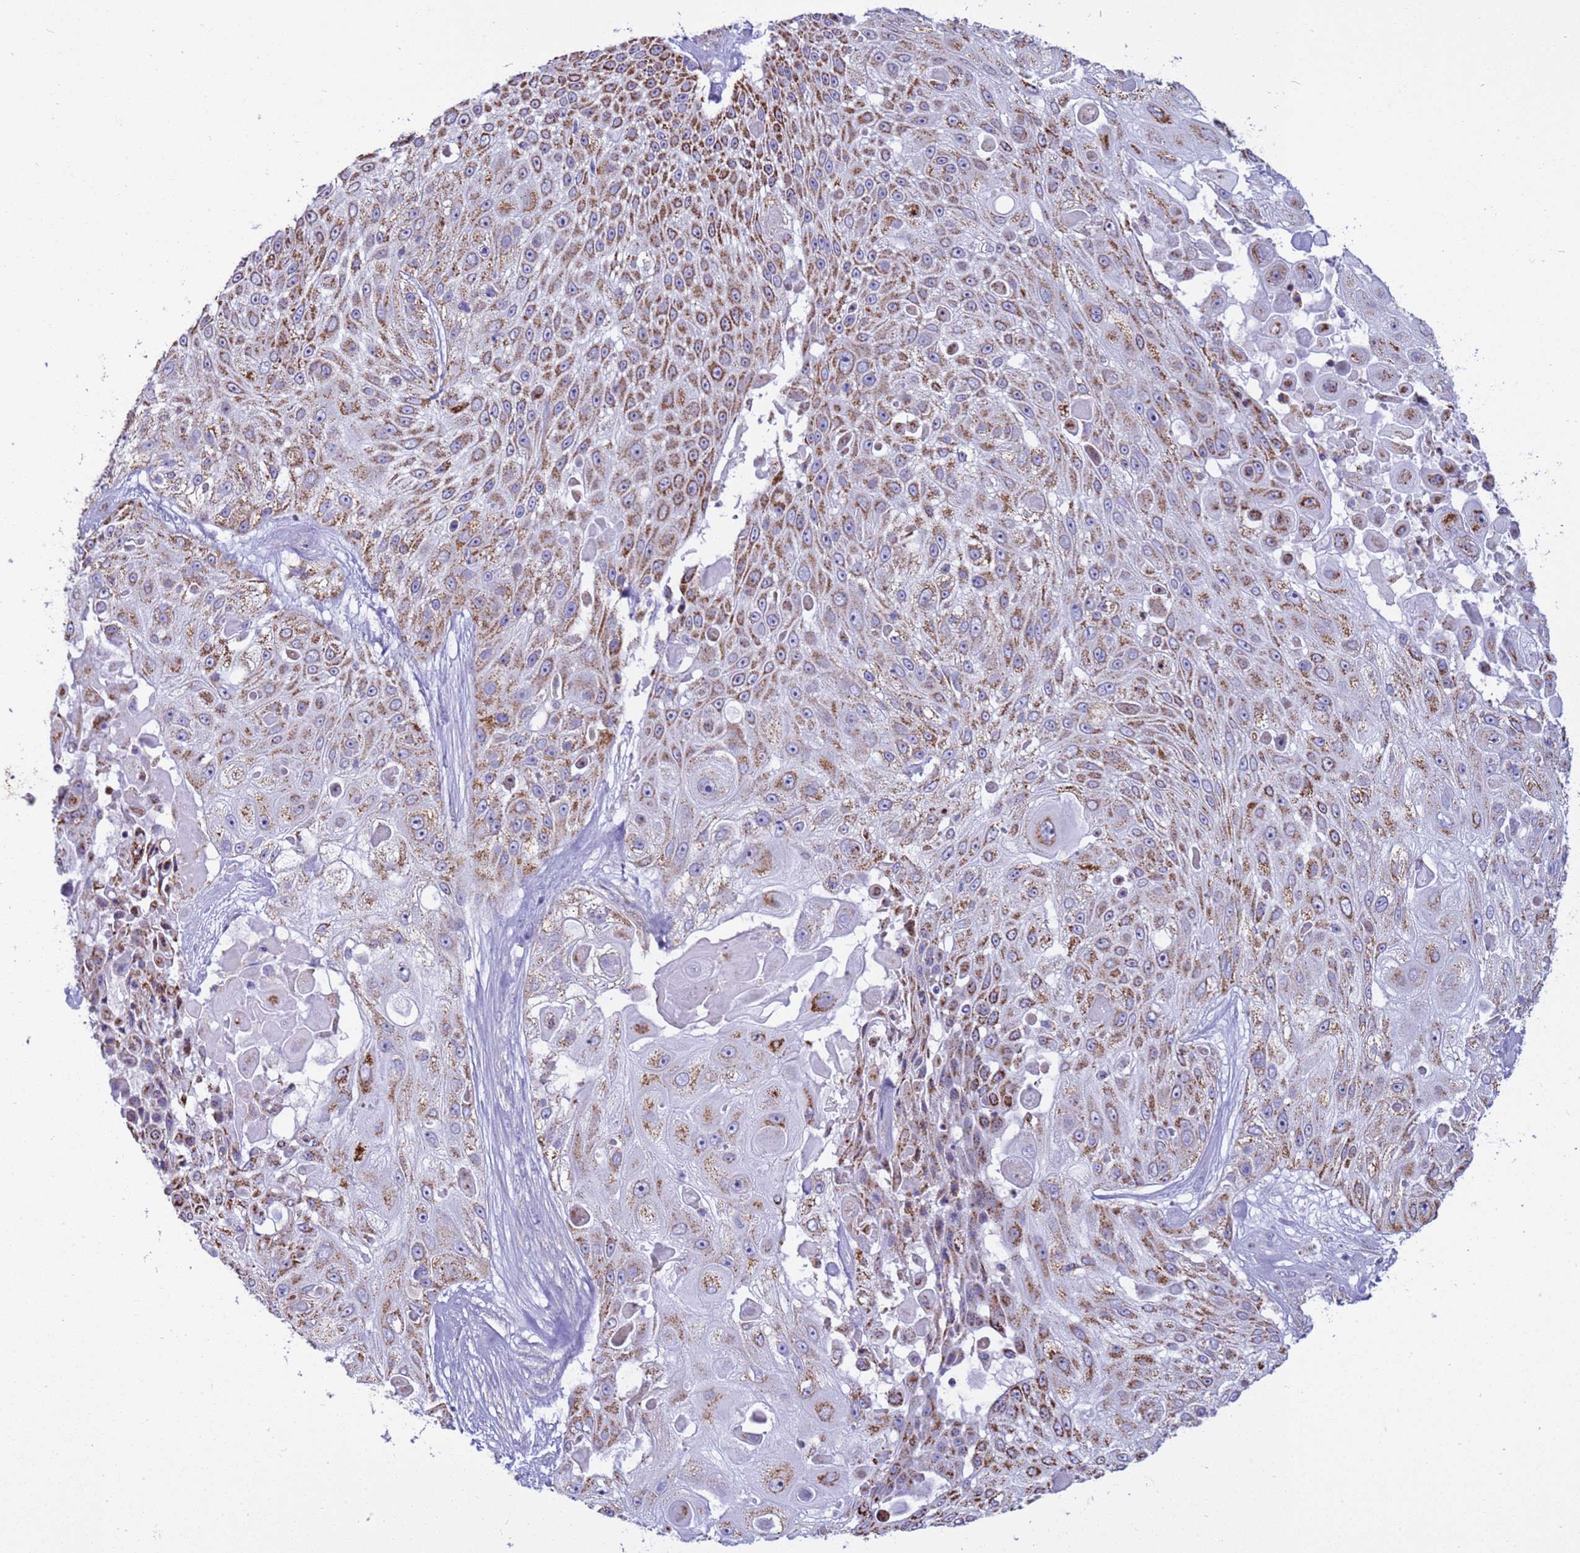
{"staining": {"intensity": "moderate", "quantity": ">75%", "location": "cytoplasmic/membranous"}, "tissue": "skin cancer", "cell_type": "Tumor cells", "image_type": "cancer", "snomed": [{"axis": "morphology", "description": "Squamous cell carcinoma, NOS"}, {"axis": "topography", "description": "Skin"}], "caption": "An image of skin cancer (squamous cell carcinoma) stained for a protein shows moderate cytoplasmic/membranous brown staining in tumor cells. (brown staining indicates protein expression, while blue staining denotes nuclei).", "gene": "RNF165", "patient": {"sex": "female", "age": 86}}